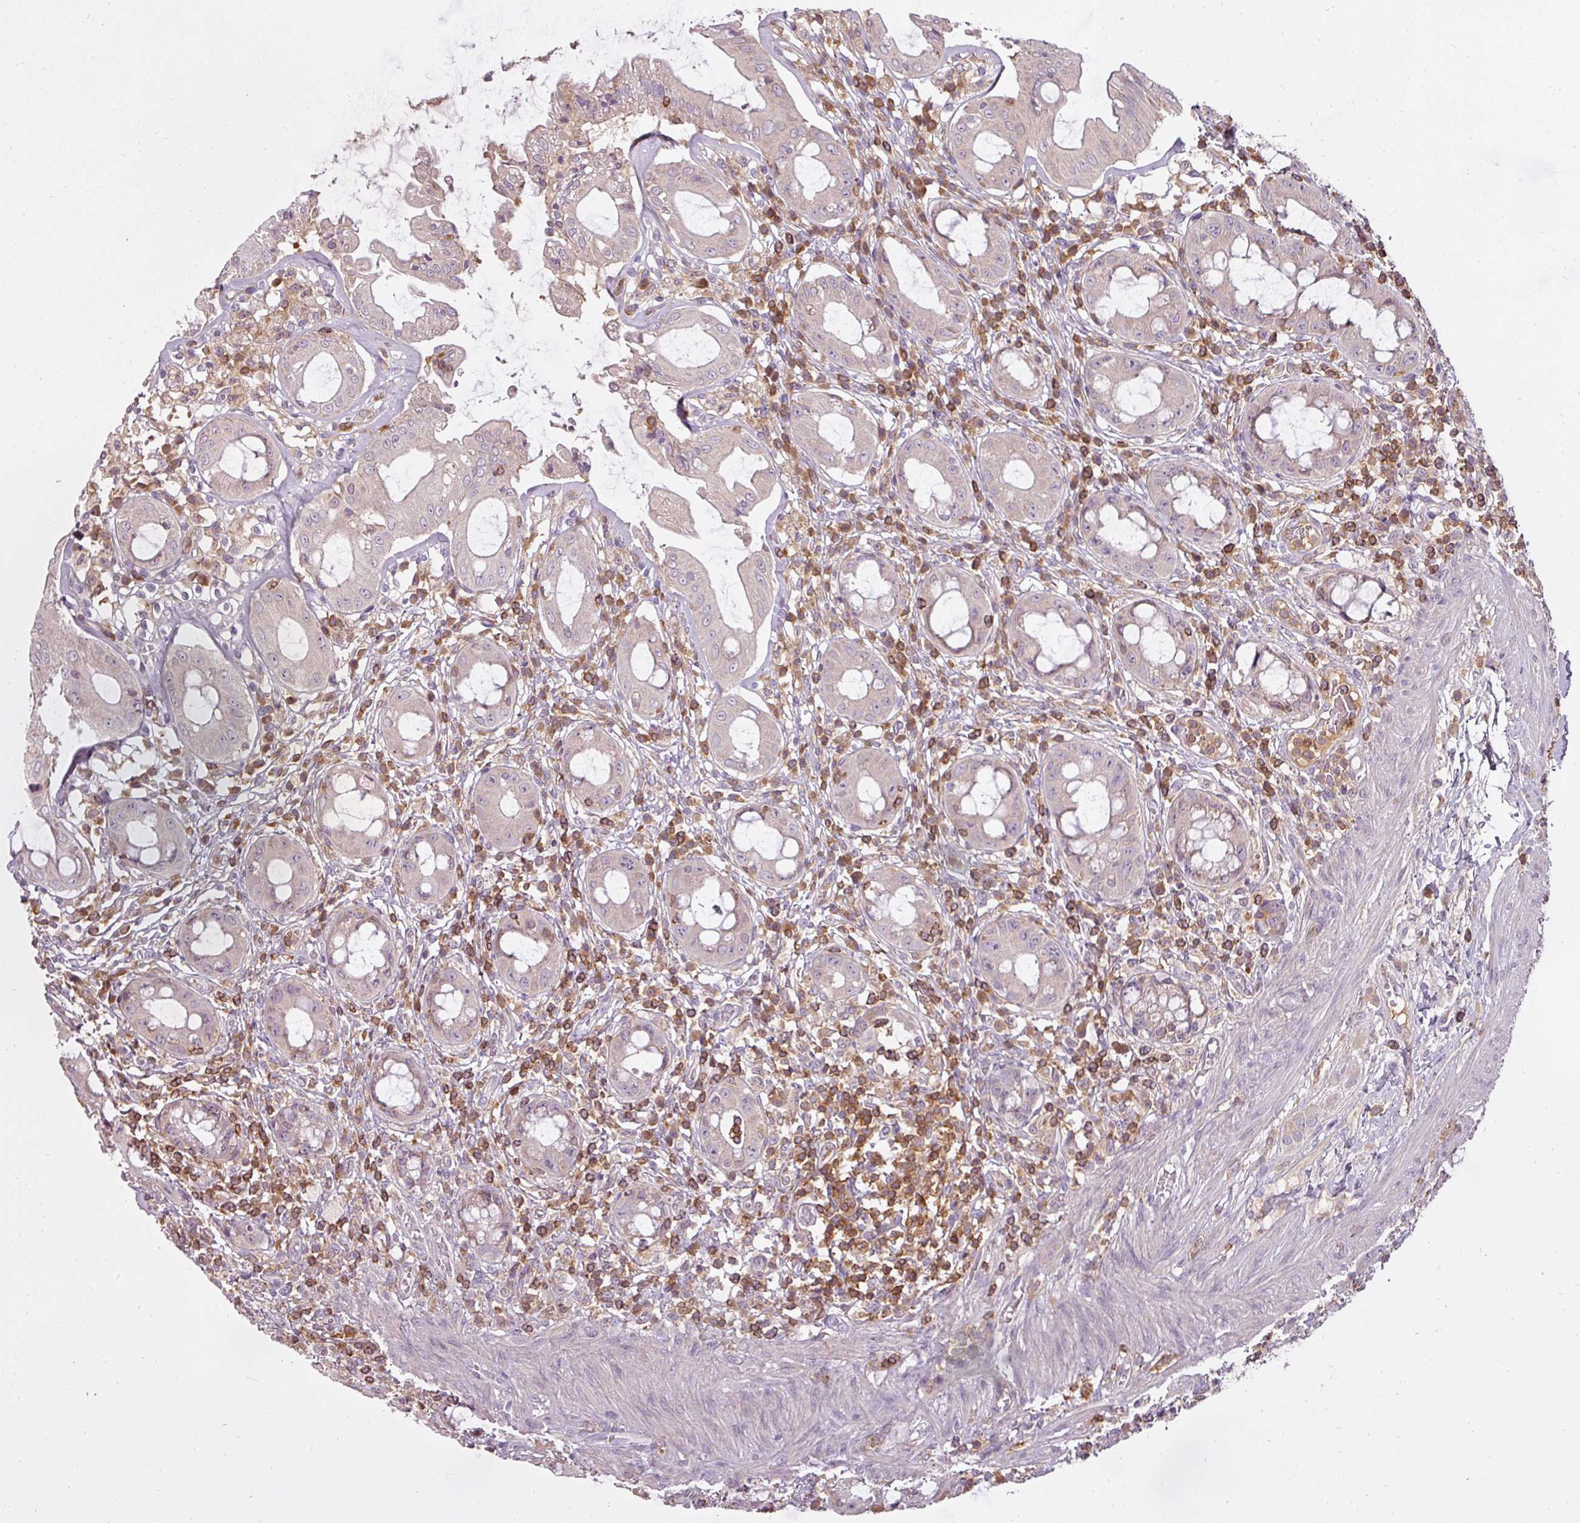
{"staining": {"intensity": "weak", "quantity": "25%-75%", "location": "cytoplasmic/membranous"}, "tissue": "rectum", "cell_type": "Glandular cells", "image_type": "normal", "snomed": [{"axis": "morphology", "description": "Normal tissue, NOS"}, {"axis": "topography", "description": "Rectum"}], "caption": "Protein expression analysis of normal rectum reveals weak cytoplasmic/membranous positivity in about 25%-75% of glandular cells.", "gene": "STK4", "patient": {"sex": "female", "age": 57}}